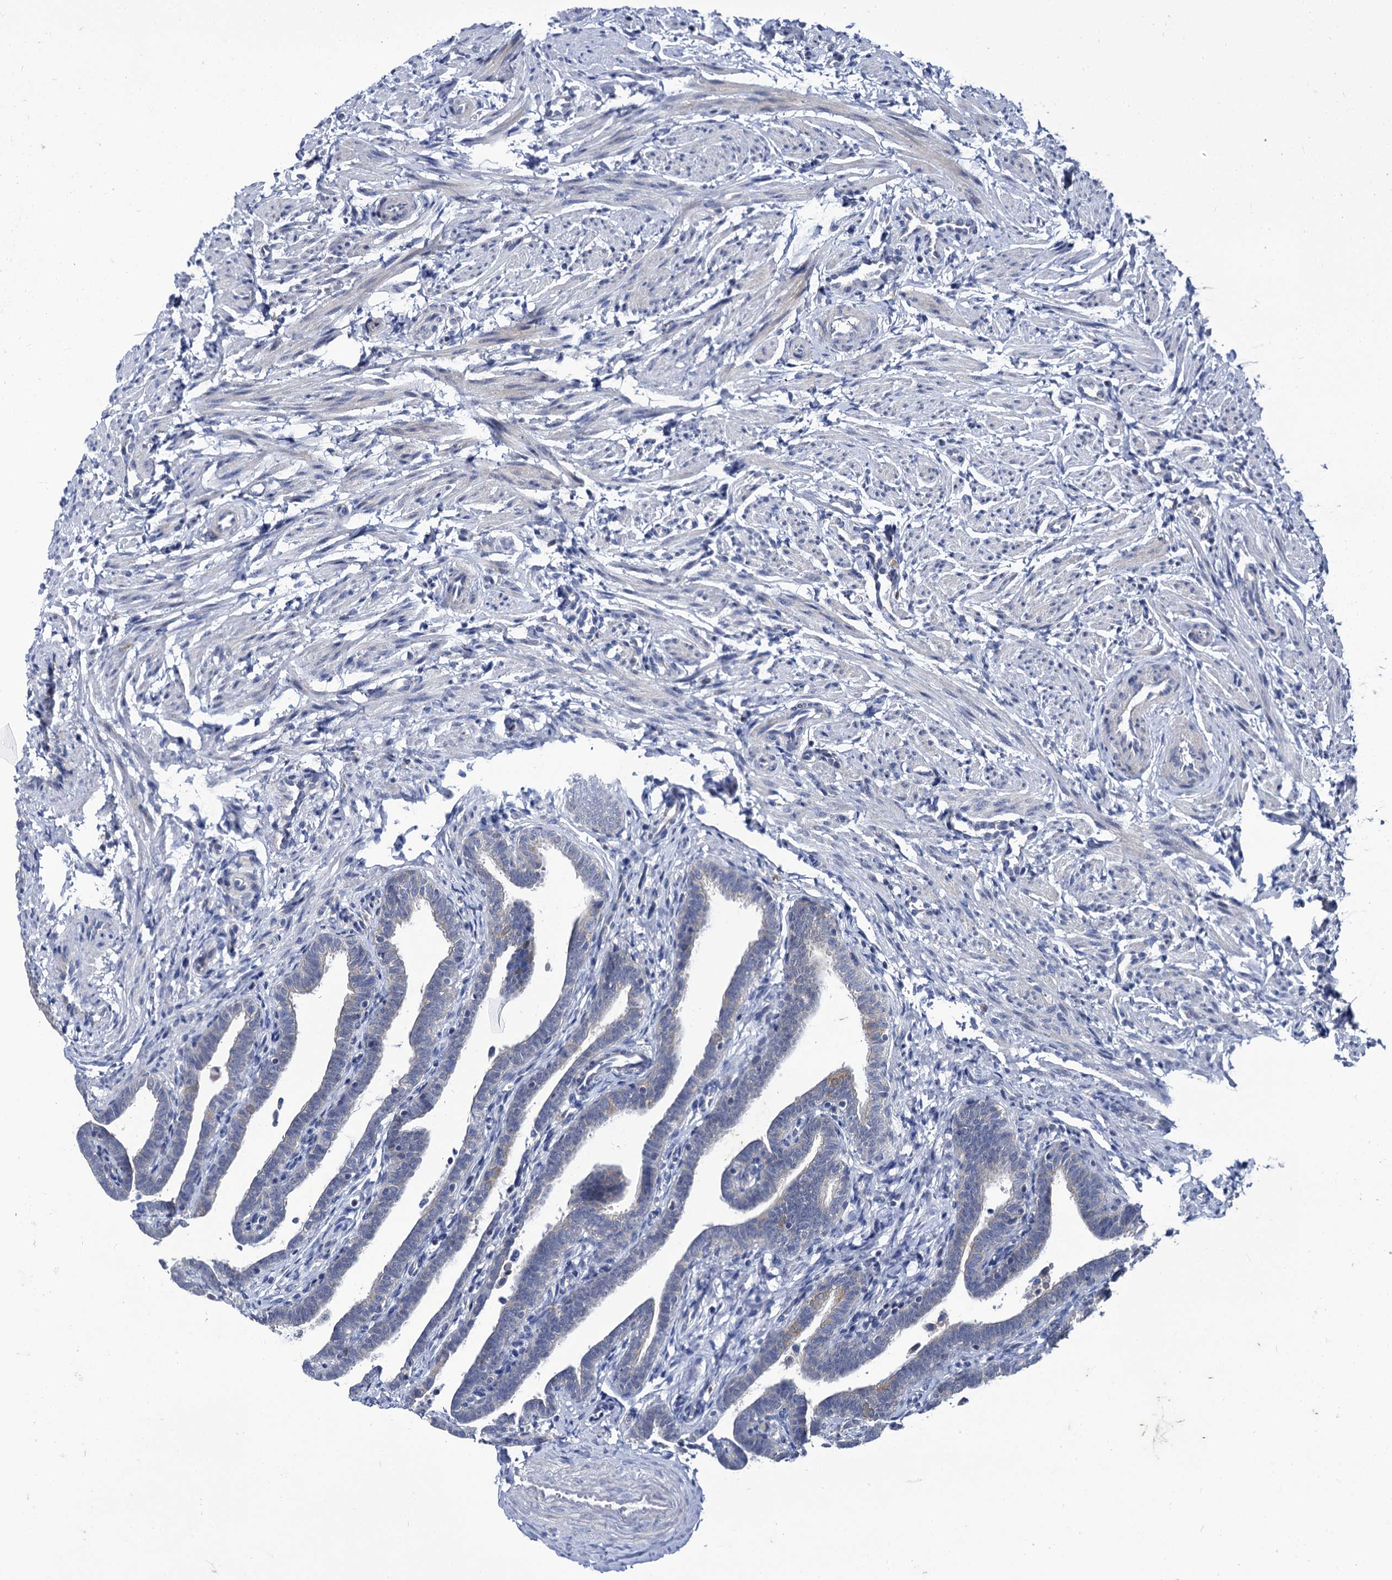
{"staining": {"intensity": "negative", "quantity": "none", "location": "none"}, "tissue": "fallopian tube", "cell_type": "Glandular cells", "image_type": "normal", "snomed": [{"axis": "morphology", "description": "Normal tissue, NOS"}, {"axis": "topography", "description": "Fallopian tube"}], "caption": "The IHC histopathology image has no significant expression in glandular cells of fallopian tube. Nuclei are stained in blue.", "gene": "PANX2", "patient": {"sex": "female", "age": 36}}